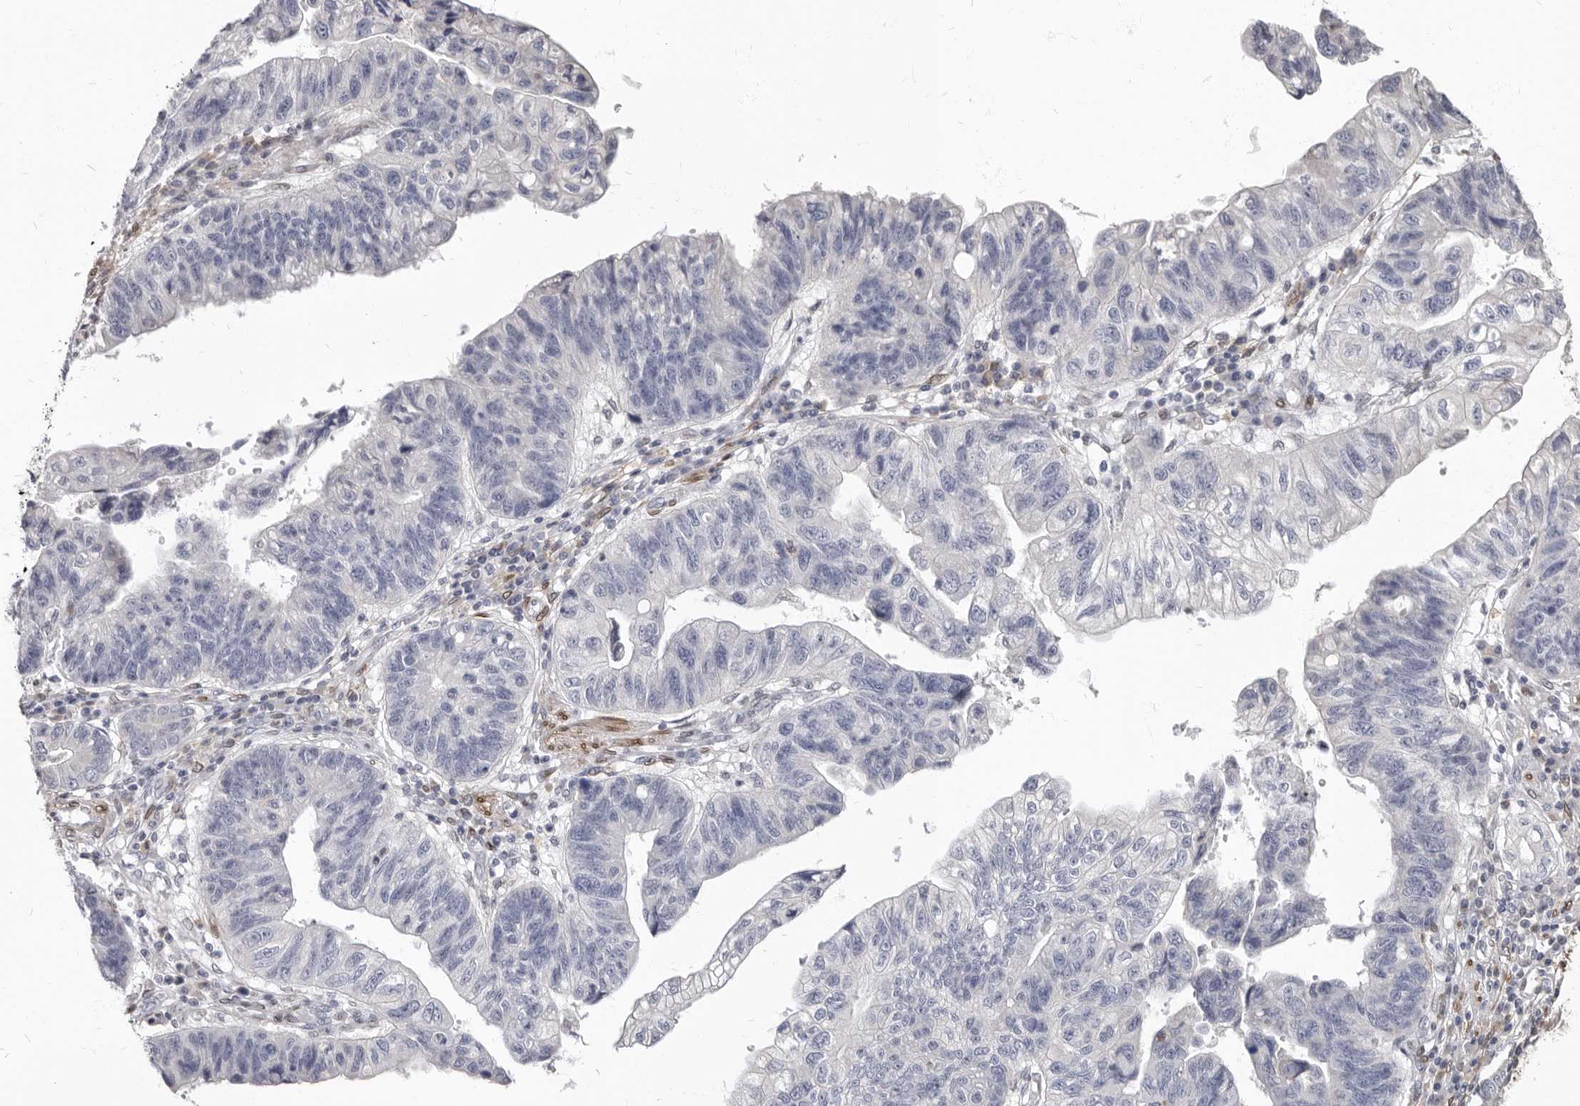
{"staining": {"intensity": "negative", "quantity": "none", "location": "none"}, "tissue": "stomach cancer", "cell_type": "Tumor cells", "image_type": "cancer", "snomed": [{"axis": "morphology", "description": "Adenocarcinoma, NOS"}, {"axis": "topography", "description": "Stomach"}], "caption": "Immunohistochemistry histopathology image of neoplastic tissue: human stomach cancer stained with DAB (3,3'-diaminobenzidine) displays no significant protein staining in tumor cells.", "gene": "MRGPRF", "patient": {"sex": "male", "age": 59}}